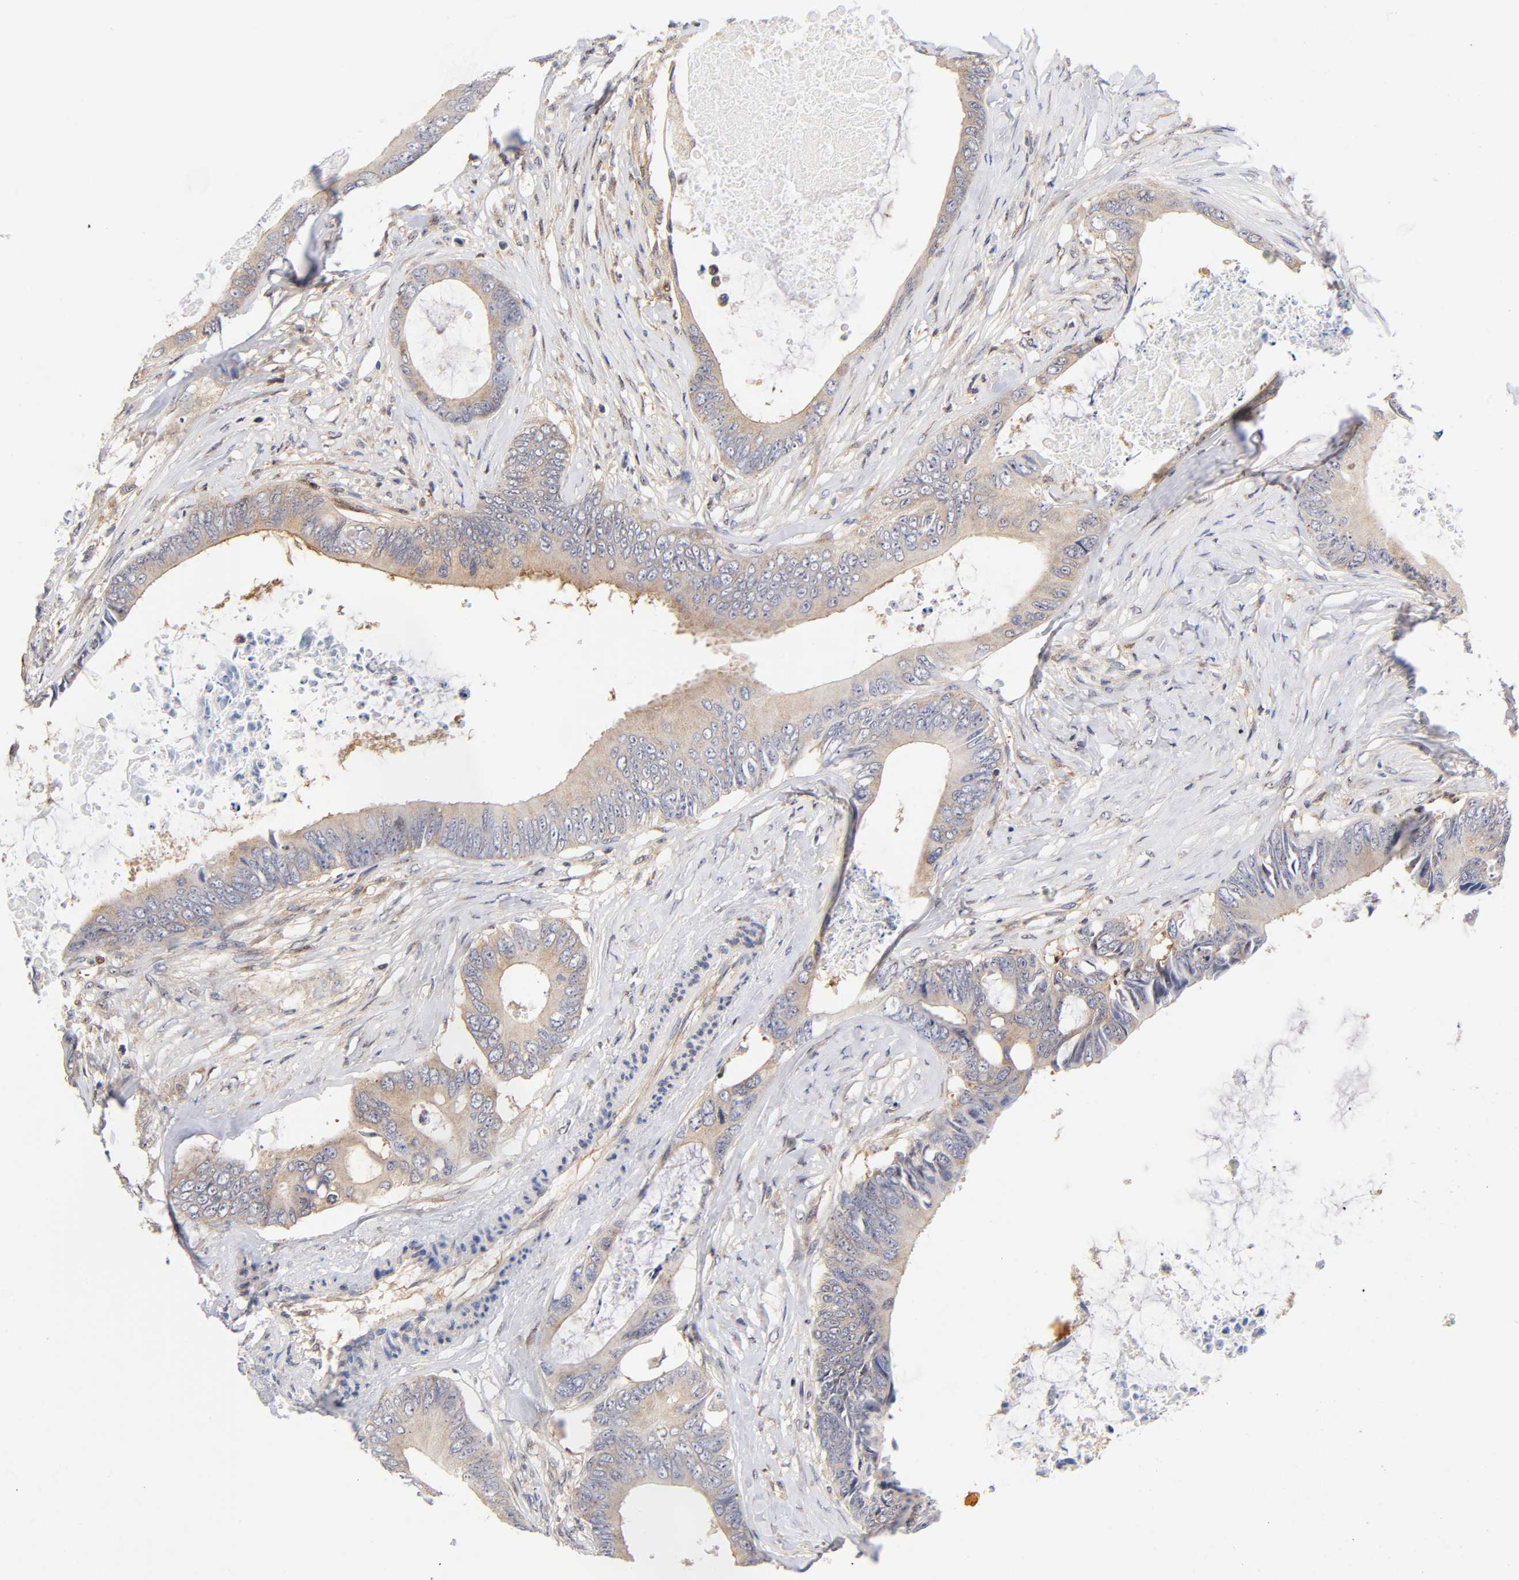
{"staining": {"intensity": "weak", "quantity": ">75%", "location": "cytoplasmic/membranous"}, "tissue": "colorectal cancer", "cell_type": "Tumor cells", "image_type": "cancer", "snomed": [{"axis": "morphology", "description": "Normal tissue, NOS"}, {"axis": "morphology", "description": "Adenocarcinoma, NOS"}, {"axis": "topography", "description": "Rectum"}, {"axis": "topography", "description": "Peripheral nerve tissue"}], "caption": "Colorectal cancer tissue displays weak cytoplasmic/membranous staining in approximately >75% of tumor cells, visualized by immunohistochemistry. (DAB (3,3'-diaminobenzidine) = brown stain, brightfield microscopy at high magnification).", "gene": "PAFAH1B1", "patient": {"sex": "female", "age": 77}}